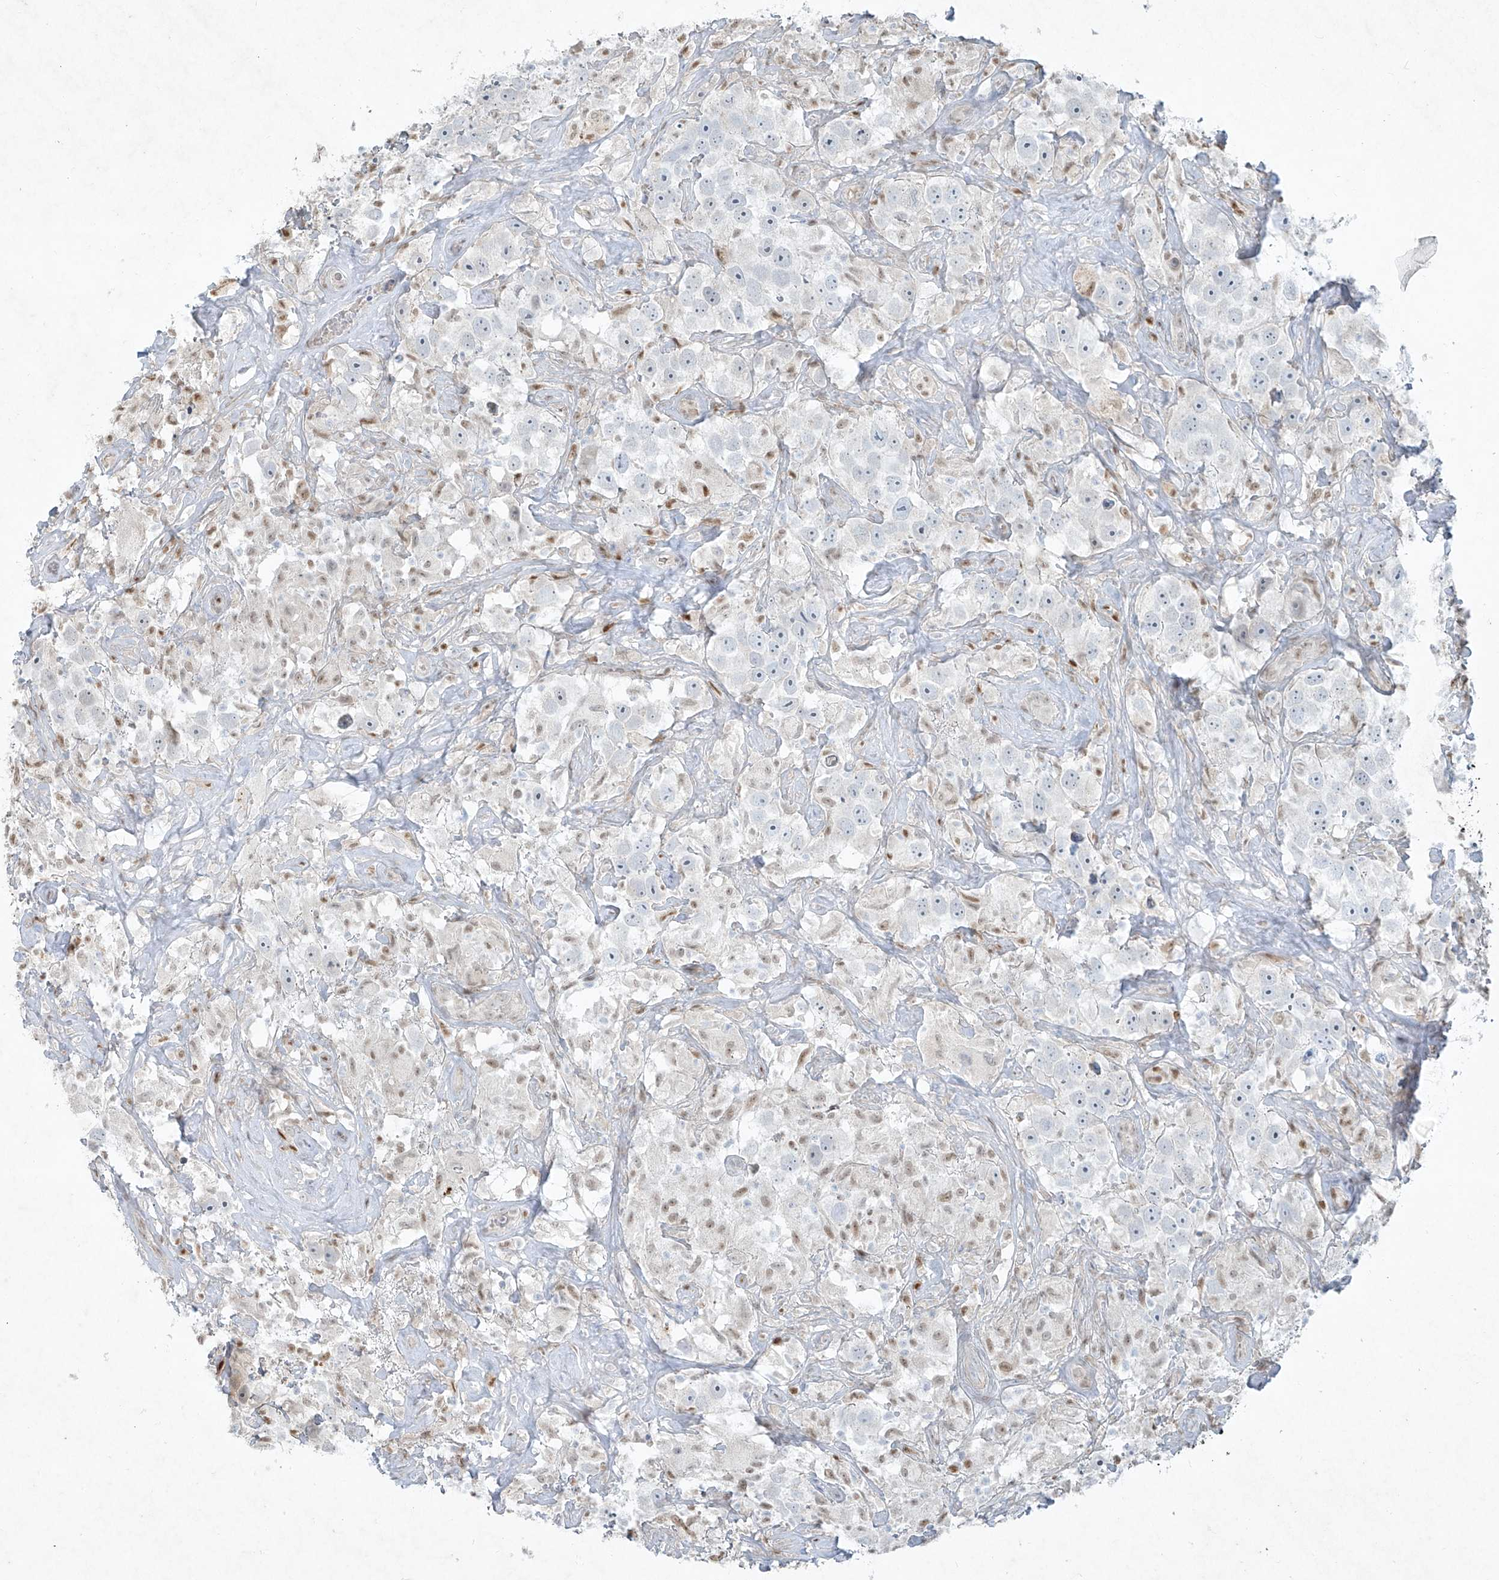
{"staining": {"intensity": "negative", "quantity": "none", "location": "none"}, "tissue": "testis cancer", "cell_type": "Tumor cells", "image_type": "cancer", "snomed": [{"axis": "morphology", "description": "Seminoma, NOS"}, {"axis": "topography", "description": "Testis"}], "caption": "The histopathology image demonstrates no staining of tumor cells in seminoma (testis). (Stains: DAB (3,3'-diaminobenzidine) immunohistochemistry (IHC) with hematoxylin counter stain, Microscopy: brightfield microscopy at high magnification).", "gene": "TUBE1", "patient": {"sex": "male", "age": 49}}